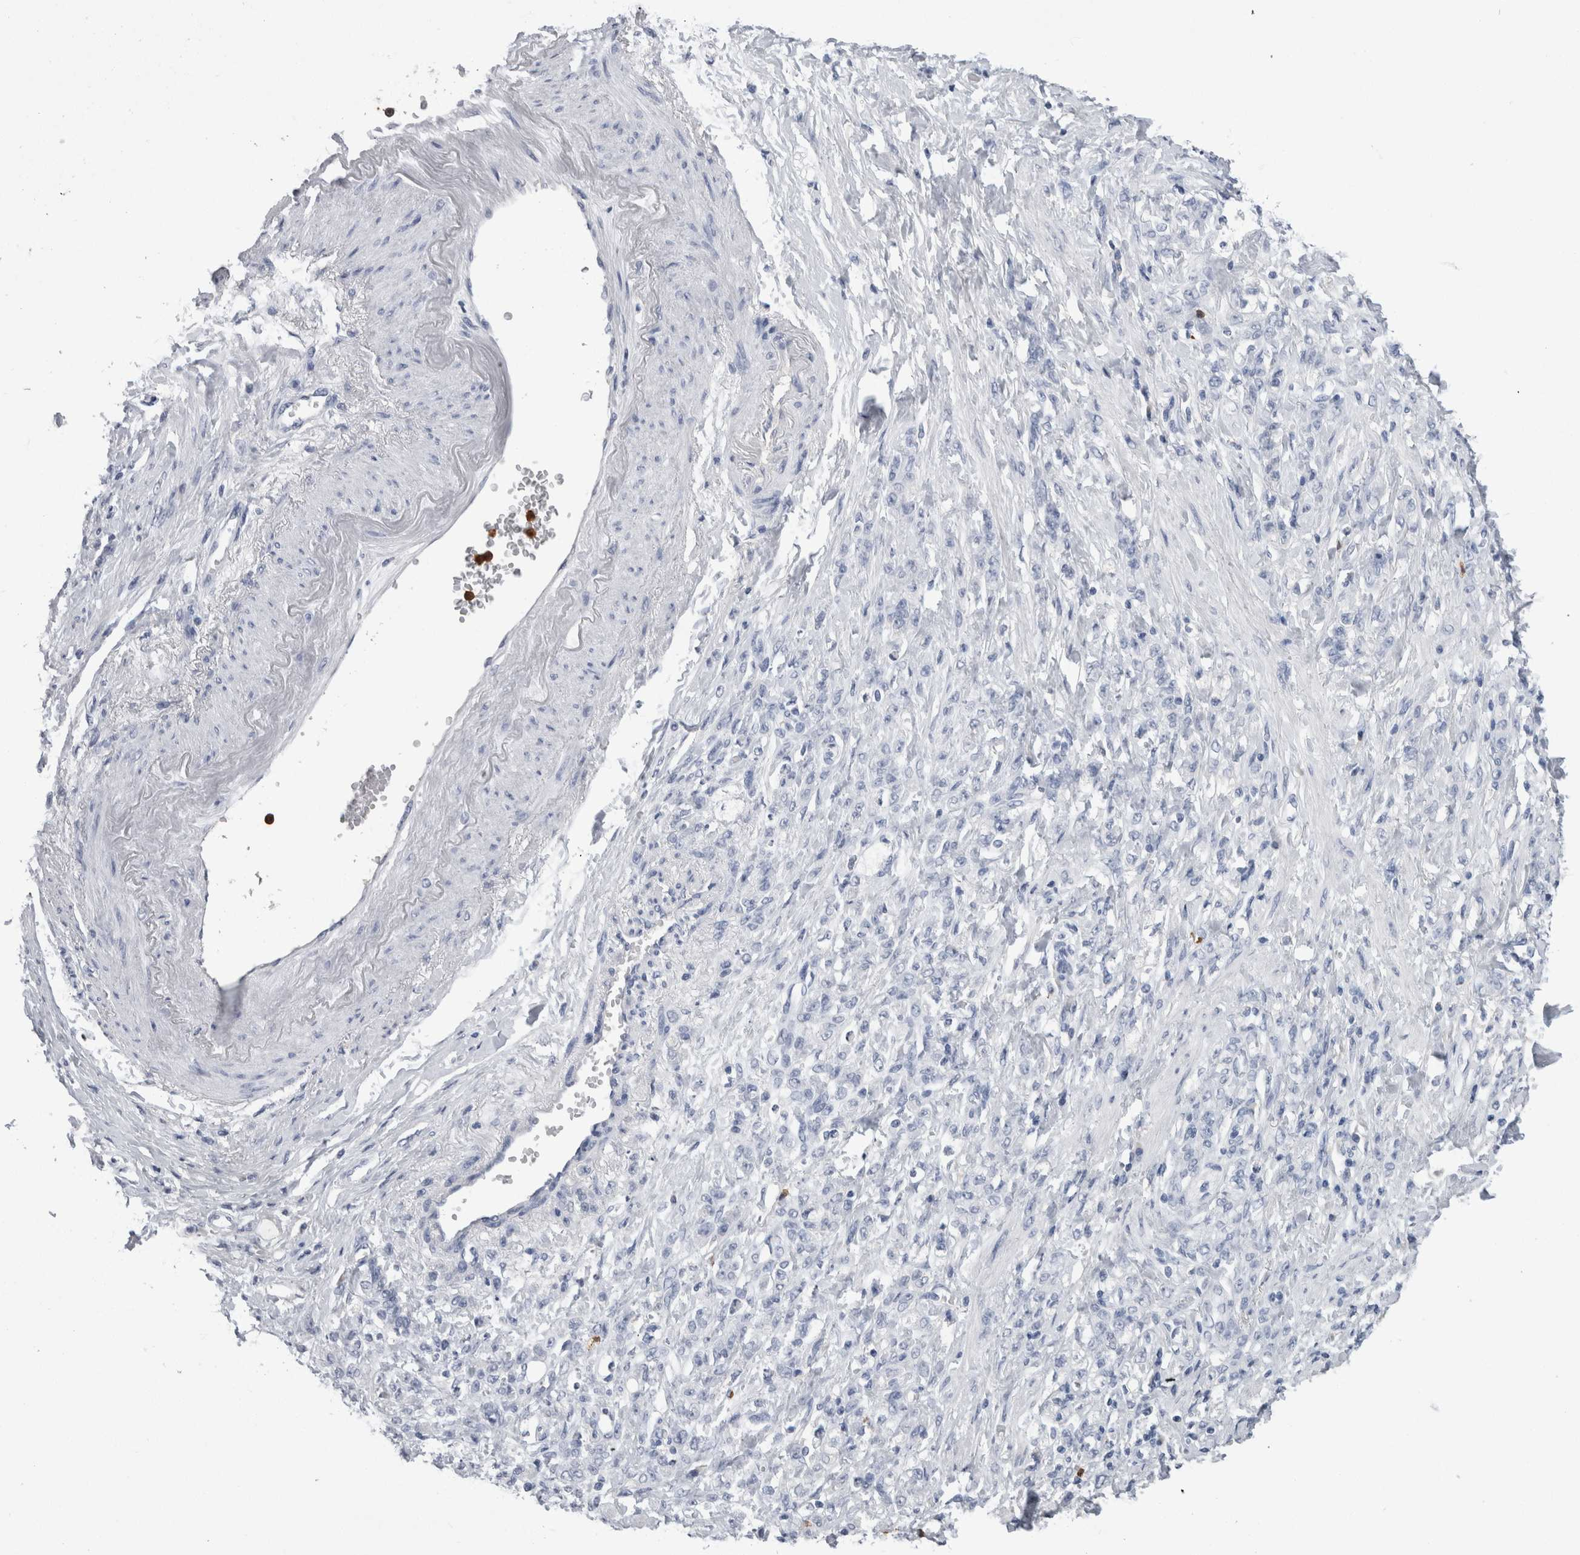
{"staining": {"intensity": "negative", "quantity": "none", "location": "none"}, "tissue": "stomach cancer", "cell_type": "Tumor cells", "image_type": "cancer", "snomed": [{"axis": "morphology", "description": "Adenocarcinoma, NOS"}, {"axis": "topography", "description": "Stomach"}], "caption": "An IHC photomicrograph of stomach adenocarcinoma is shown. There is no staining in tumor cells of stomach adenocarcinoma. The staining is performed using DAB (3,3'-diaminobenzidine) brown chromogen with nuclei counter-stained in using hematoxylin.", "gene": "S100A12", "patient": {"sex": "male", "age": 82}}